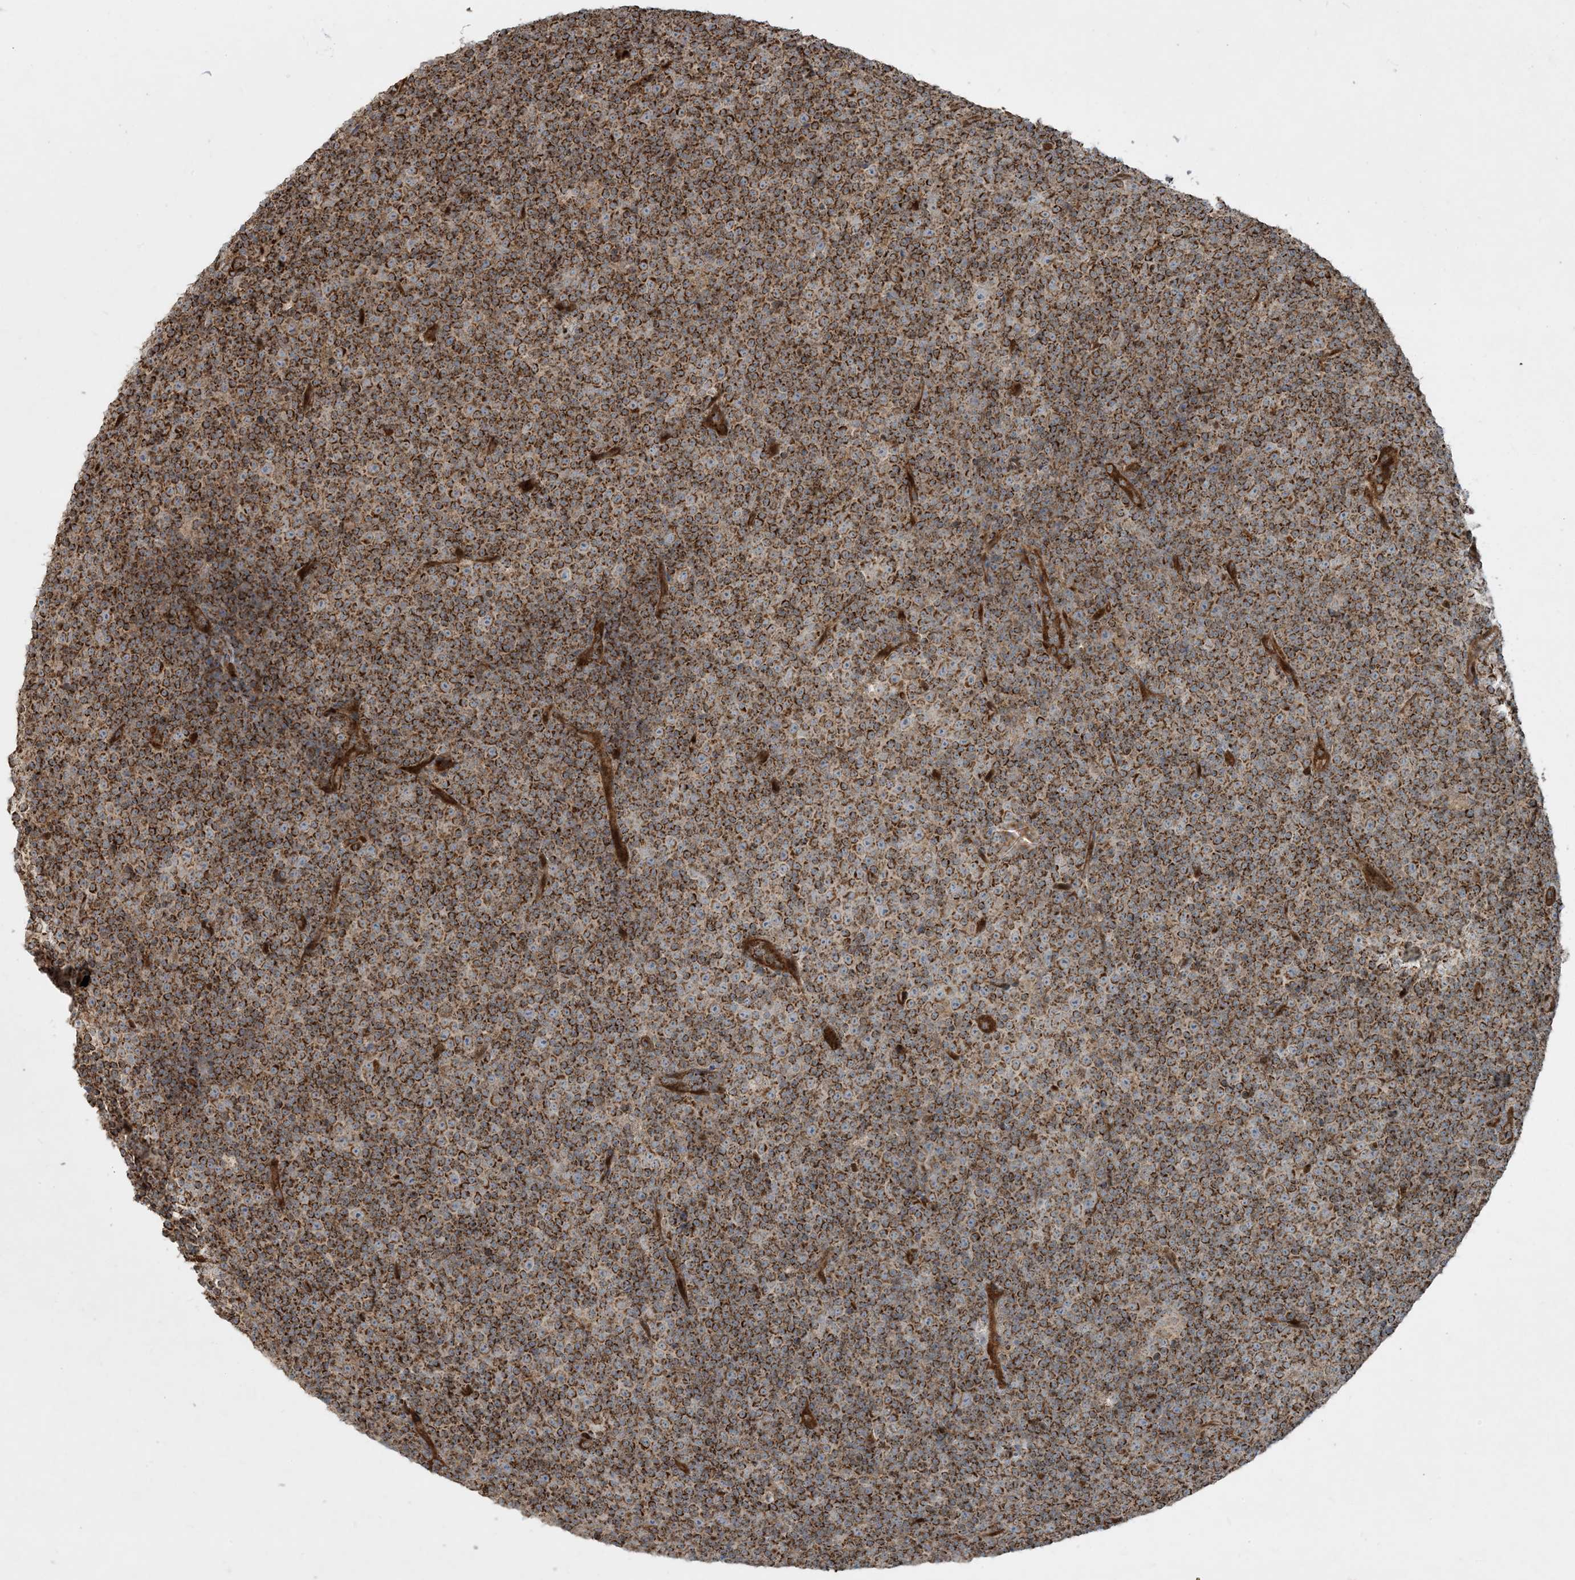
{"staining": {"intensity": "moderate", "quantity": ">75%", "location": "cytoplasmic/membranous"}, "tissue": "lymphoma", "cell_type": "Tumor cells", "image_type": "cancer", "snomed": [{"axis": "morphology", "description": "Malignant lymphoma, non-Hodgkin's type, Low grade"}, {"axis": "topography", "description": "Lymph node"}], "caption": "Immunohistochemical staining of malignant lymphoma, non-Hodgkin's type (low-grade) displays moderate cytoplasmic/membranous protein staining in about >75% of tumor cells. Nuclei are stained in blue.", "gene": "PPM1F", "patient": {"sex": "female", "age": 67}}